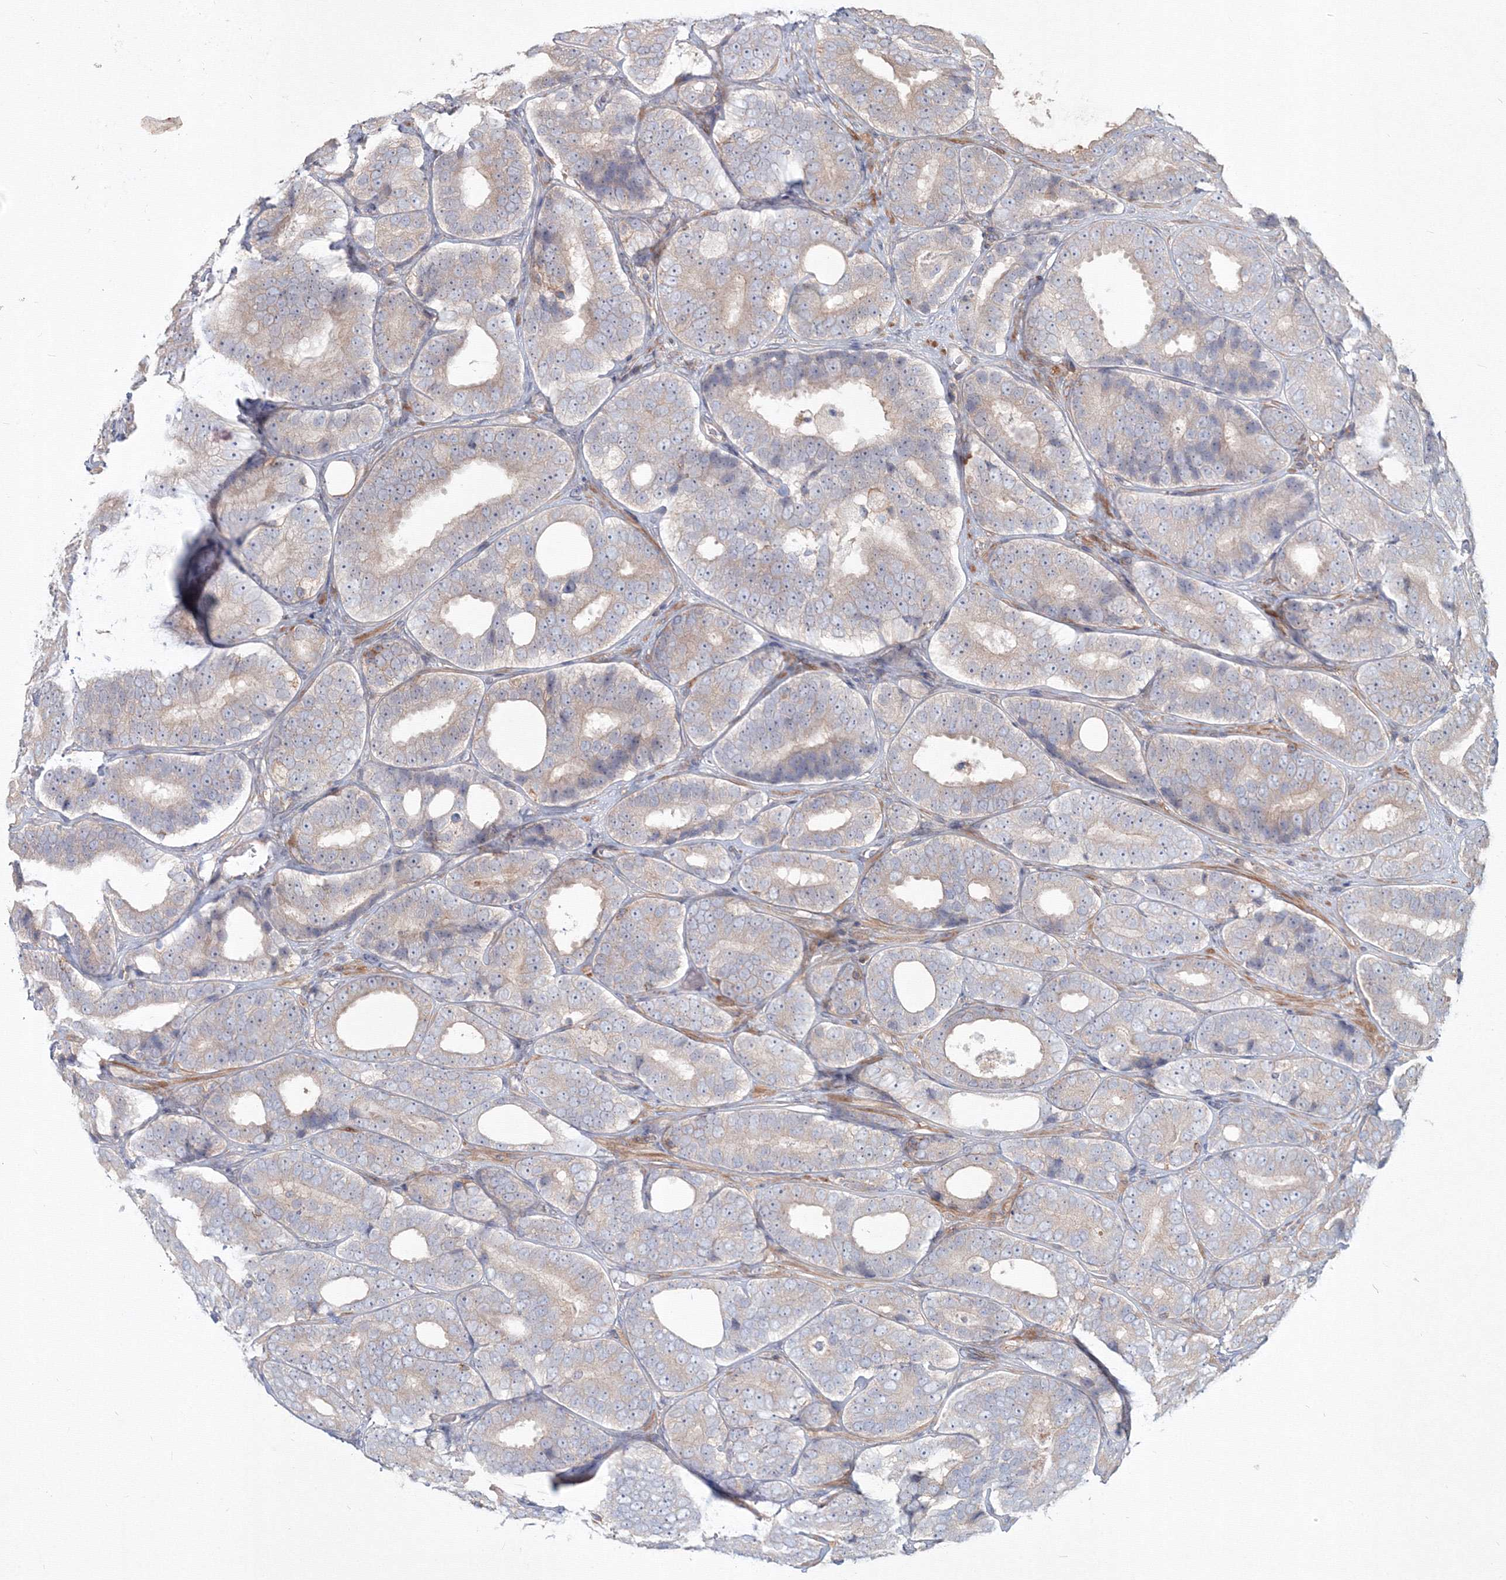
{"staining": {"intensity": "weak", "quantity": "<25%", "location": "cytoplasmic/membranous"}, "tissue": "prostate cancer", "cell_type": "Tumor cells", "image_type": "cancer", "snomed": [{"axis": "morphology", "description": "Adenocarcinoma, High grade"}, {"axis": "topography", "description": "Prostate"}], "caption": "High magnification brightfield microscopy of adenocarcinoma (high-grade) (prostate) stained with DAB (3,3'-diaminobenzidine) (brown) and counterstained with hematoxylin (blue): tumor cells show no significant staining. (Brightfield microscopy of DAB immunohistochemistry (IHC) at high magnification).", "gene": "SH3PXD2A", "patient": {"sex": "male", "age": 56}}